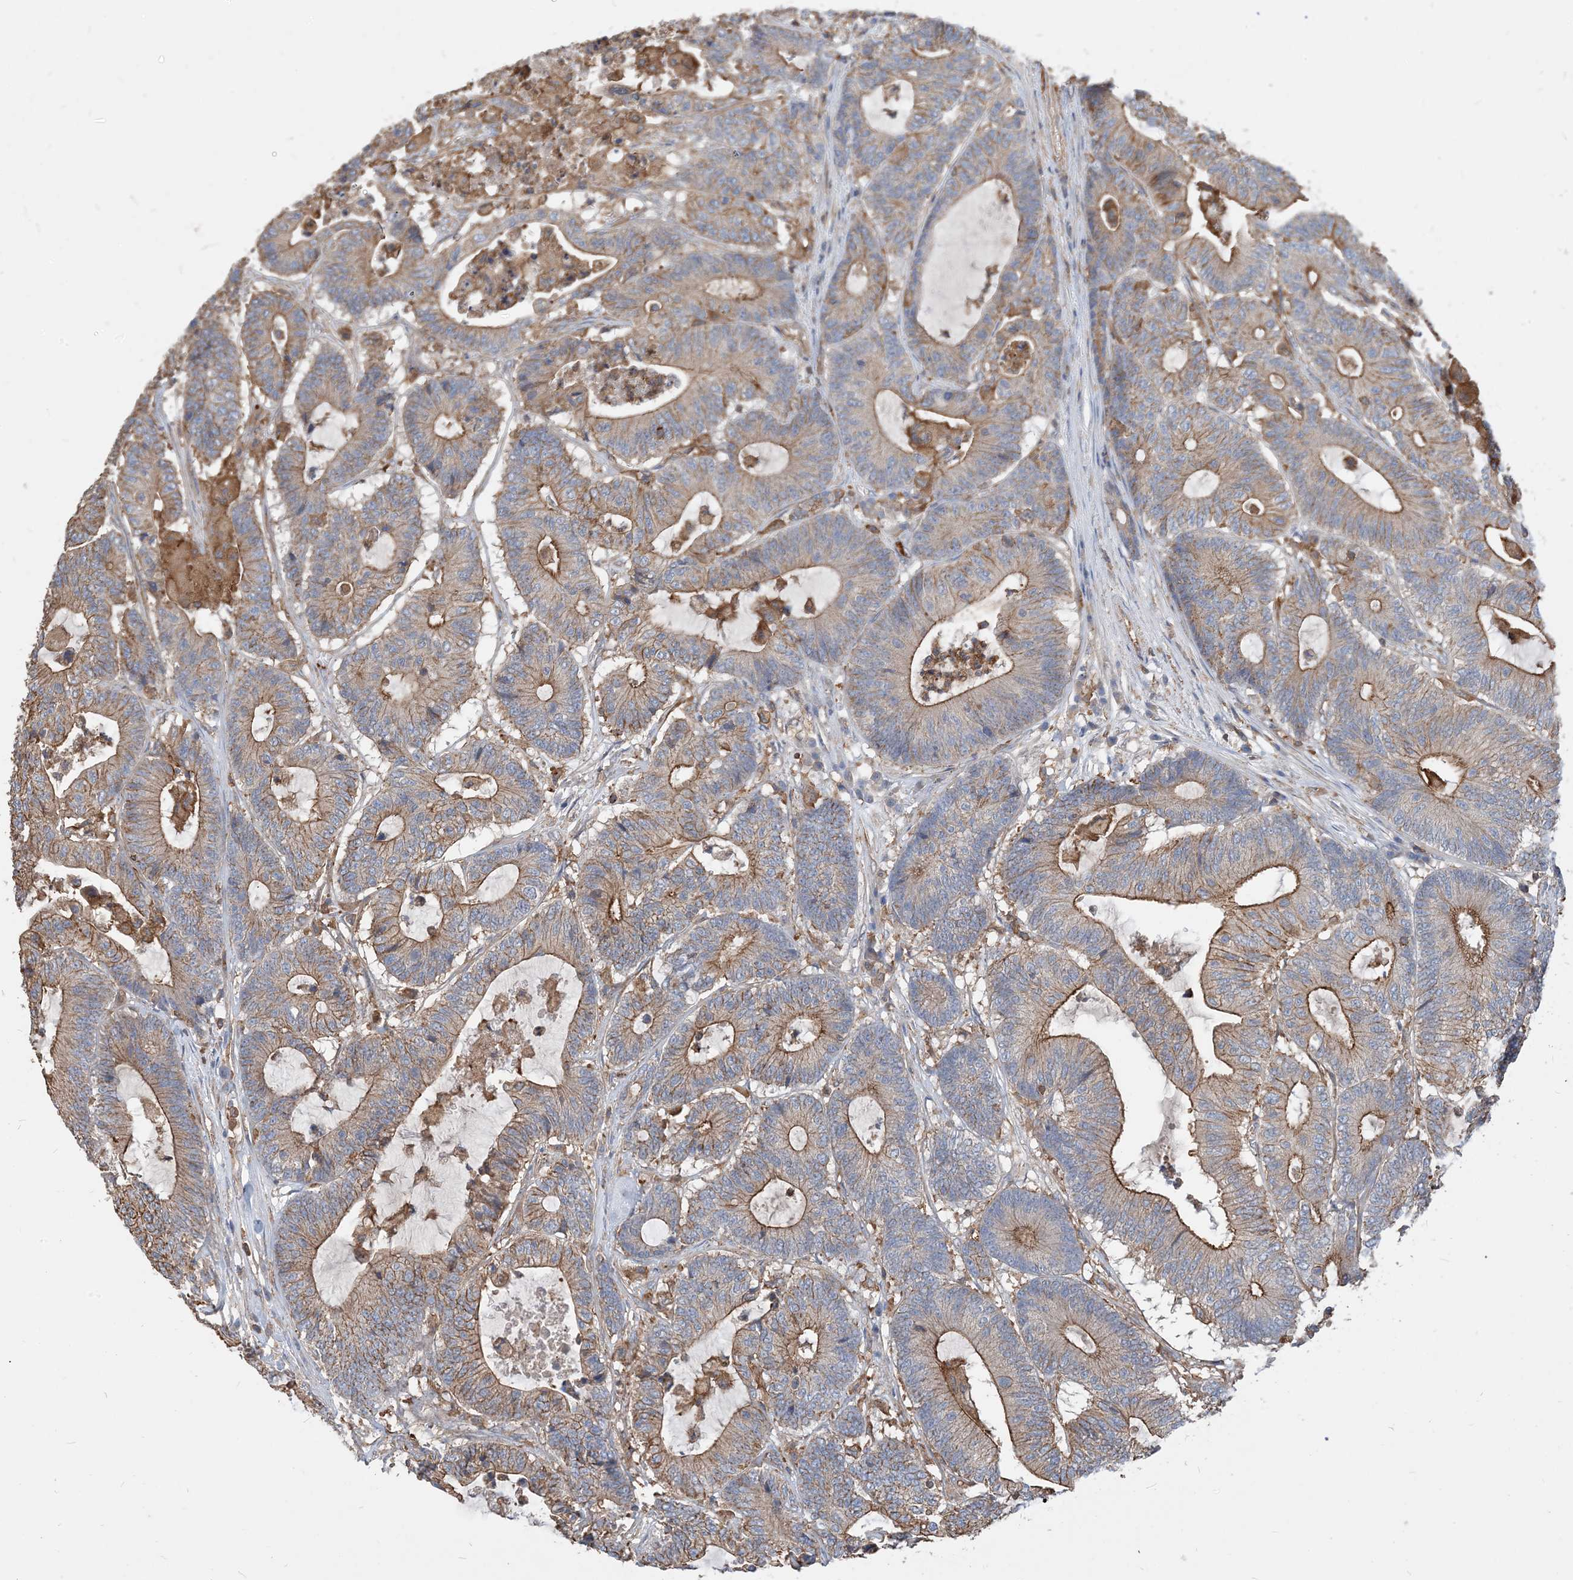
{"staining": {"intensity": "moderate", "quantity": "25%-75%", "location": "cytoplasmic/membranous"}, "tissue": "colorectal cancer", "cell_type": "Tumor cells", "image_type": "cancer", "snomed": [{"axis": "morphology", "description": "Adenocarcinoma, NOS"}, {"axis": "topography", "description": "Colon"}], "caption": "A high-resolution histopathology image shows immunohistochemistry staining of colorectal cancer (adenocarcinoma), which shows moderate cytoplasmic/membranous staining in about 25%-75% of tumor cells. Immunohistochemistry (ihc) stains the protein in brown and the nuclei are stained blue.", "gene": "PARVG", "patient": {"sex": "female", "age": 84}}